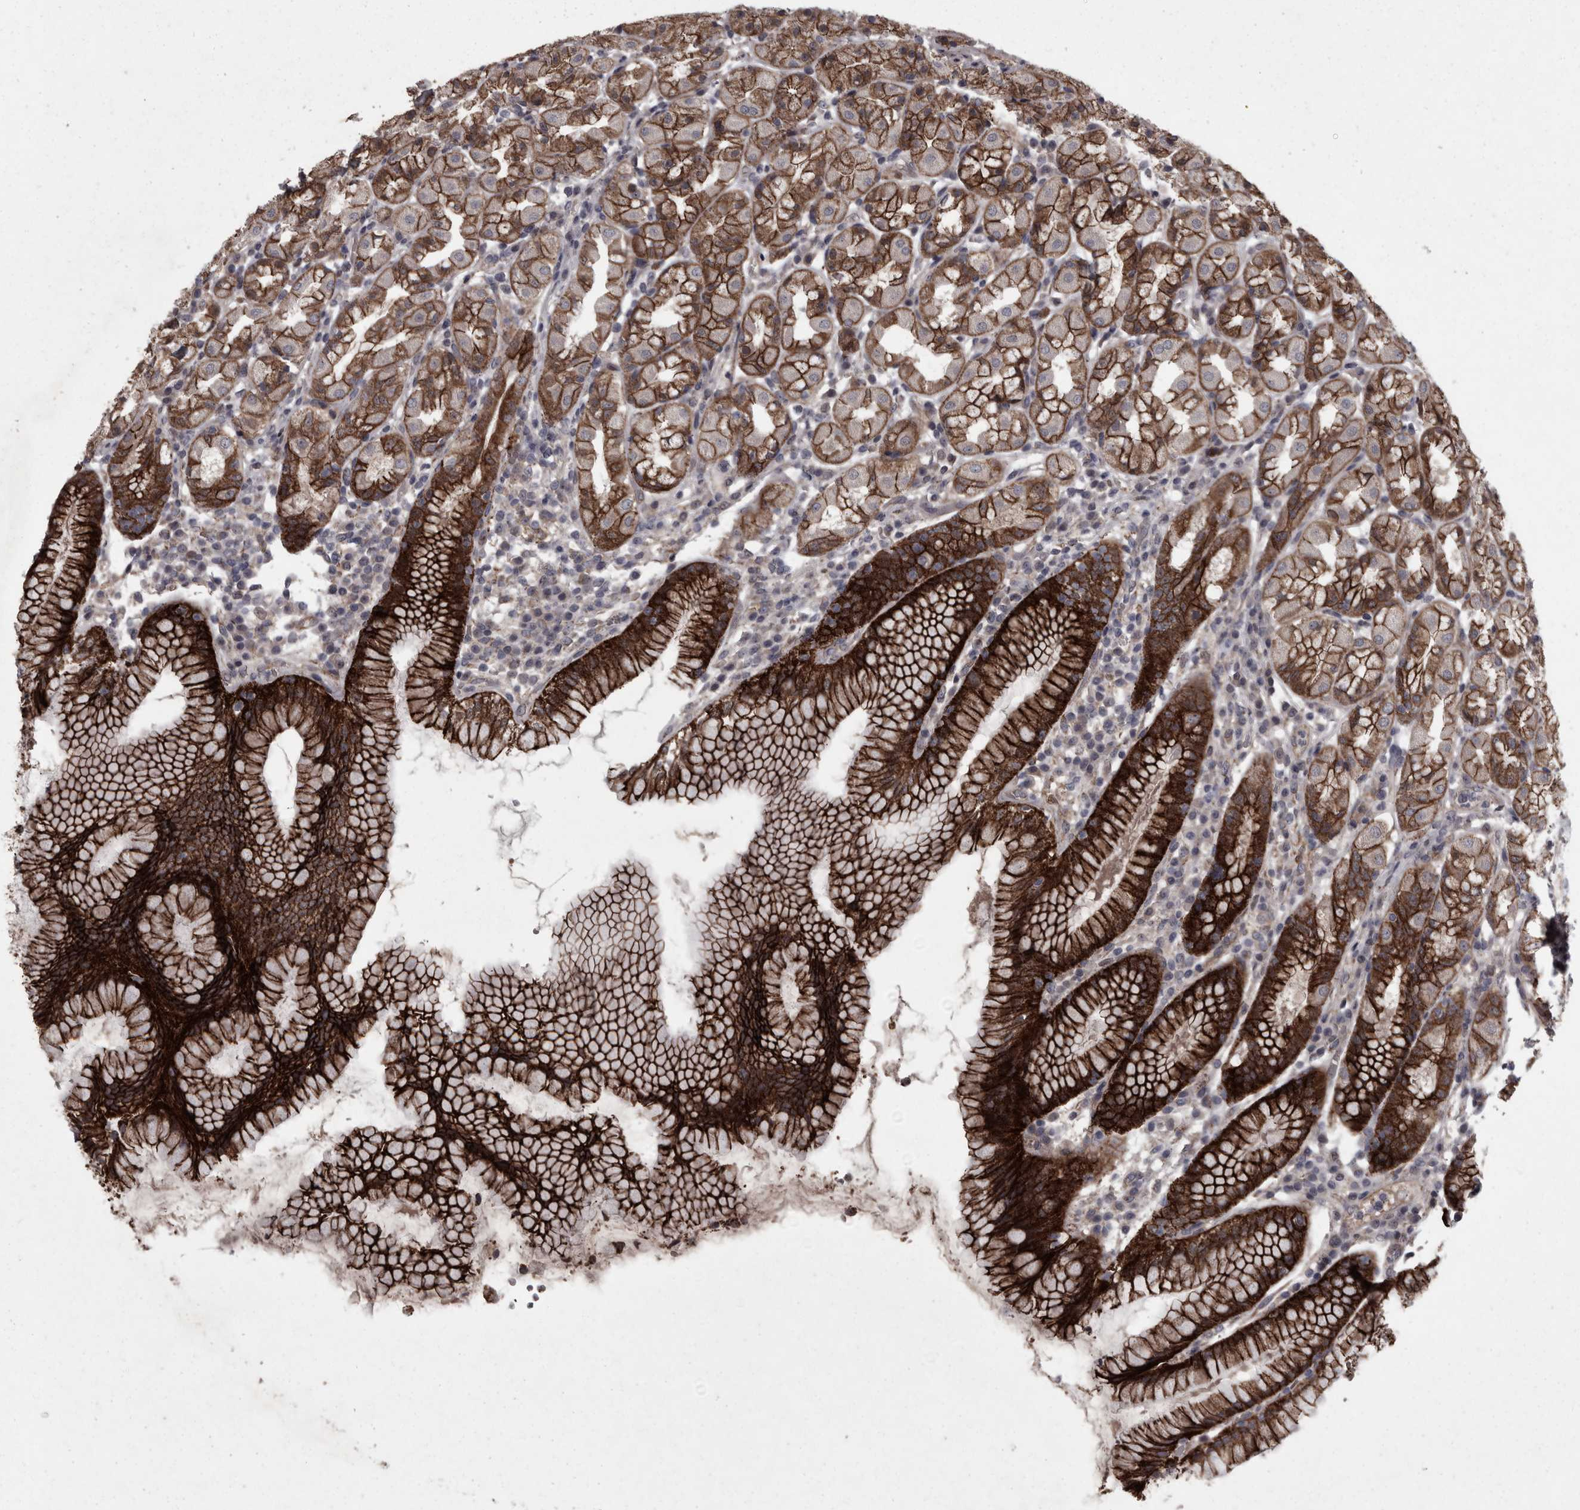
{"staining": {"intensity": "strong", "quantity": ">75%", "location": "cytoplasmic/membranous"}, "tissue": "stomach", "cell_type": "Glandular cells", "image_type": "normal", "snomed": [{"axis": "morphology", "description": "Normal tissue, NOS"}, {"axis": "topography", "description": "Stomach, lower"}], "caption": "Protein analysis of benign stomach displays strong cytoplasmic/membranous staining in approximately >75% of glandular cells.", "gene": "PCDH17", "patient": {"sex": "female", "age": 56}}